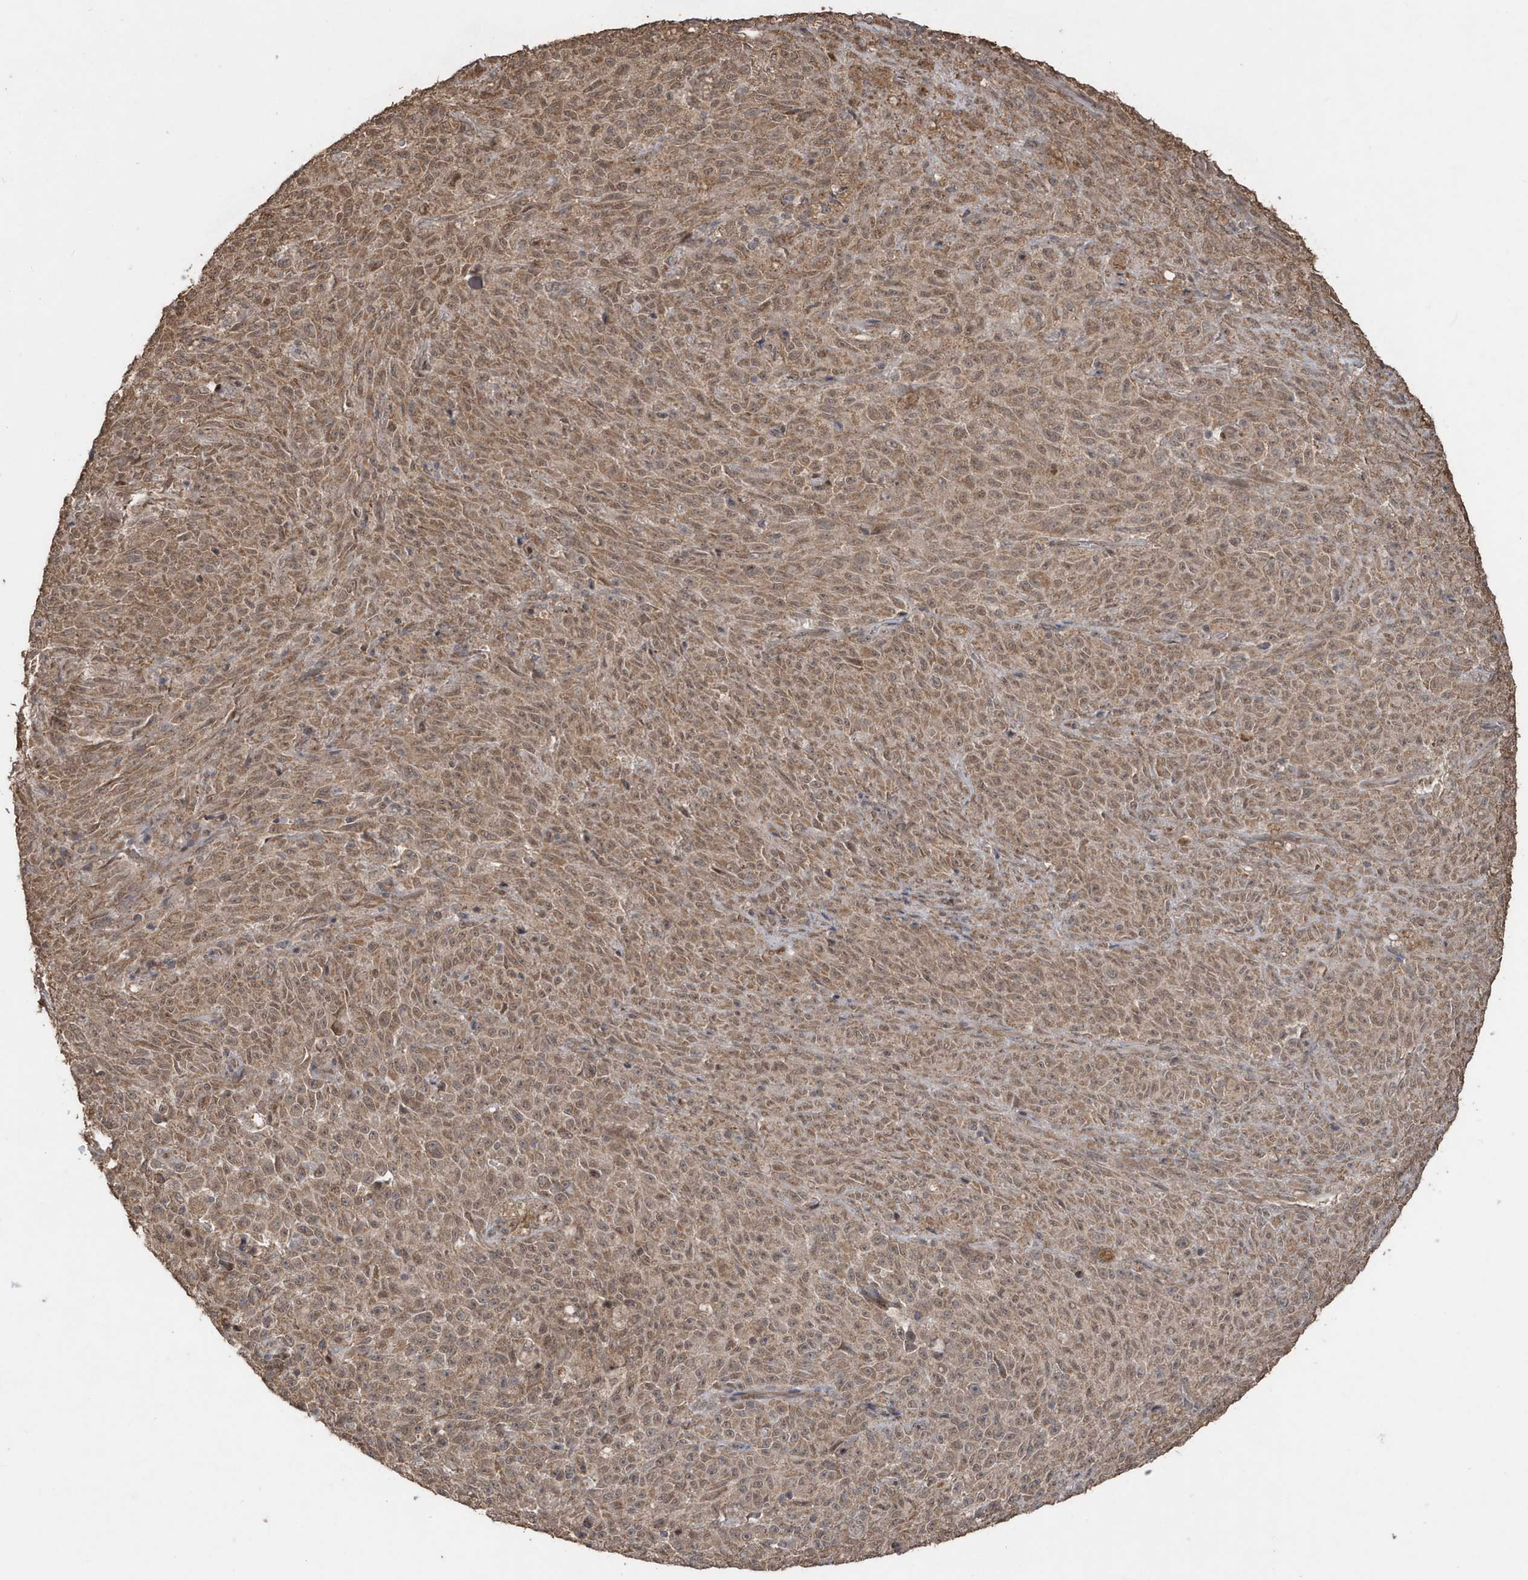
{"staining": {"intensity": "moderate", "quantity": ">75%", "location": "cytoplasmic/membranous,nuclear"}, "tissue": "melanoma", "cell_type": "Tumor cells", "image_type": "cancer", "snomed": [{"axis": "morphology", "description": "Malignant melanoma, NOS"}, {"axis": "topography", "description": "Skin"}], "caption": "Protein analysis of malignant melanoma tissue displays moderate cytoplasmic/membranous and nuclear staining in about >75% of tumor cells.", "gene": "PAXBP1", "patient": {"sex": "female", "age": 82}}